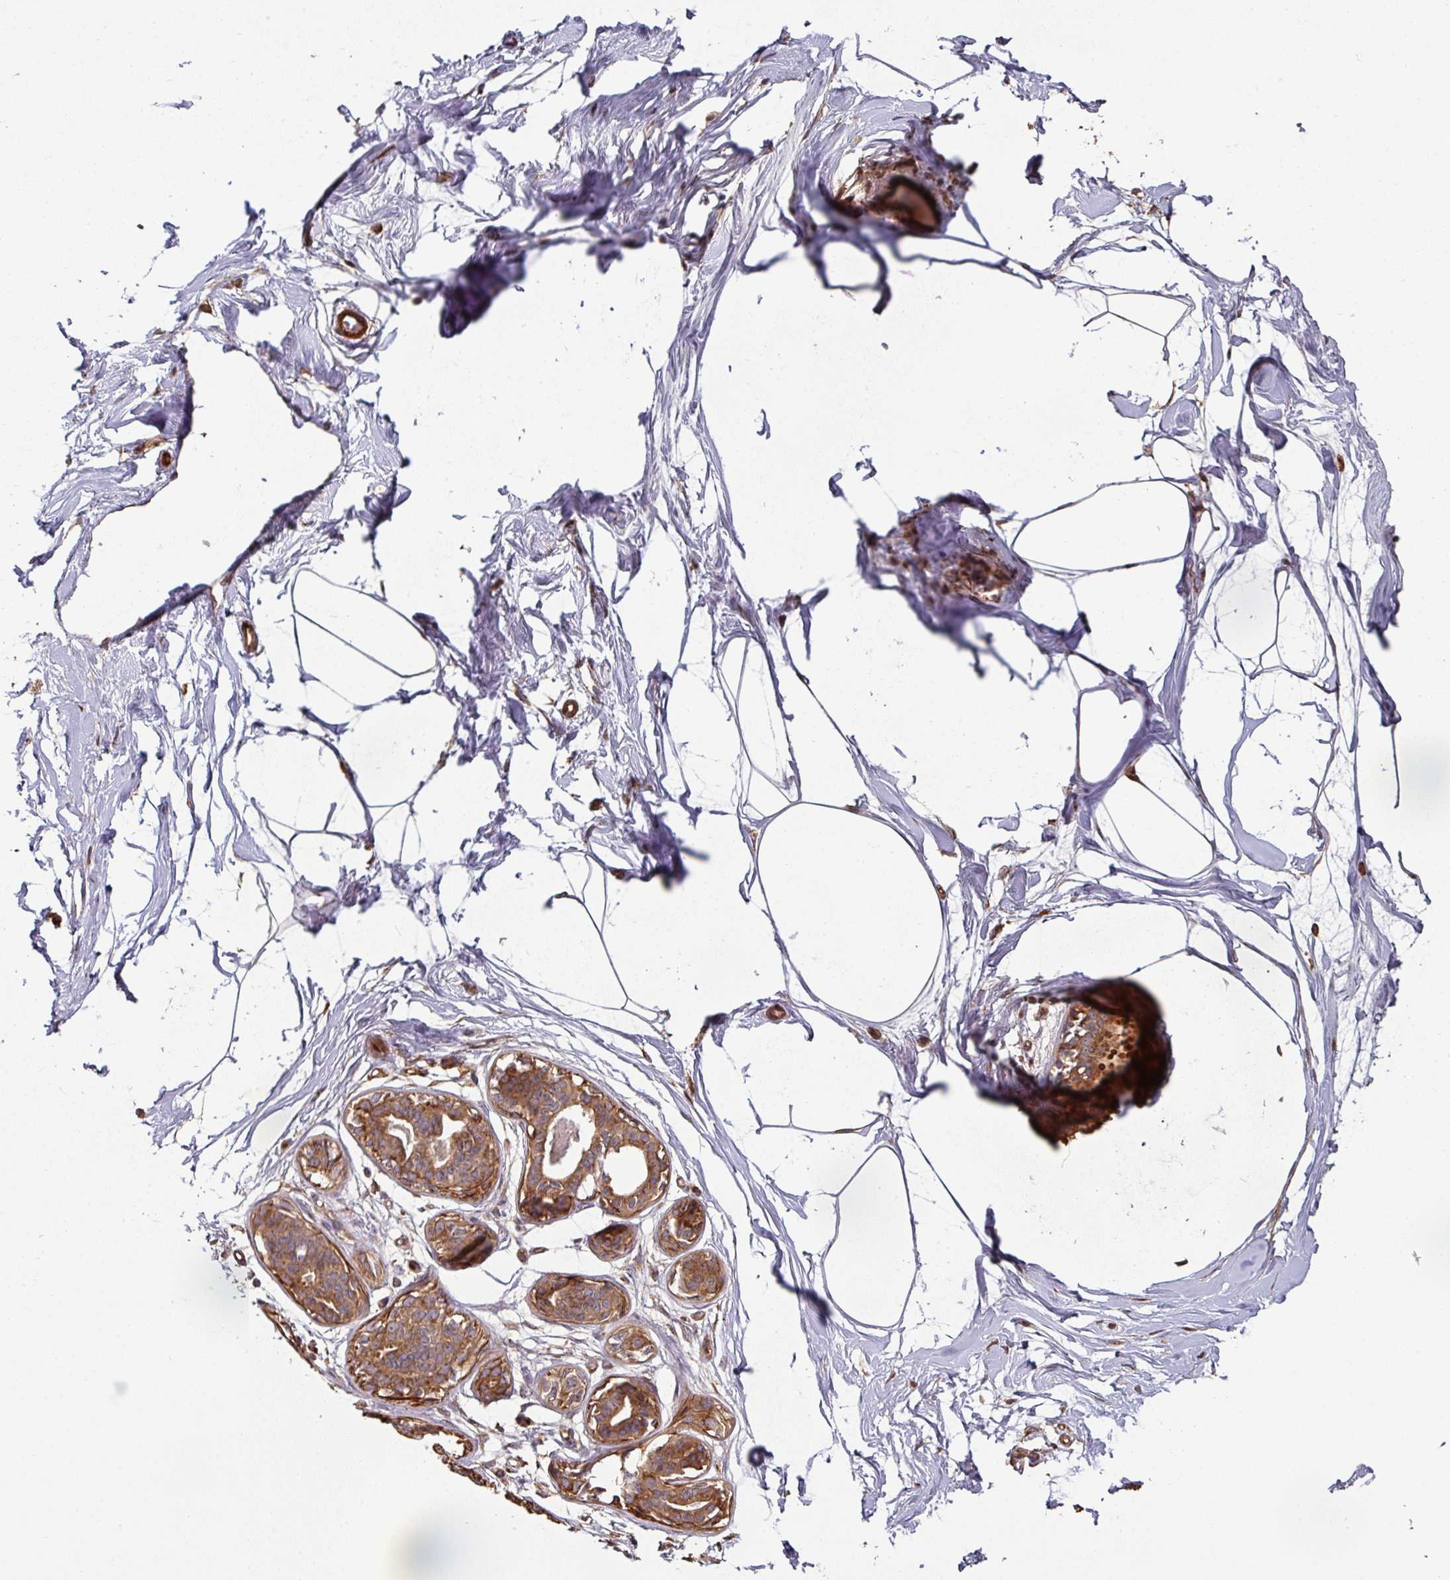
{"staining": {"intensity": "negative", "quantity": "none", "location": "none"}, "tissue": "breast", "cell_type": "Adipocytes", "image_type": "normal", "snomed": [{"axis": "morphology", "description": "Normal tissue, NOS"}, {"axis": "topography", "description": "Breast"}], "caption": "Immunohistochemistry image of unremarkable breast stained for a protein (brown), which reveals no staining in adipocytes. (Immunohistochemistry, brightfield microscopy, high magnification).", "gene": "SIK1", "patient": {"sex": "female", "age": 45}}